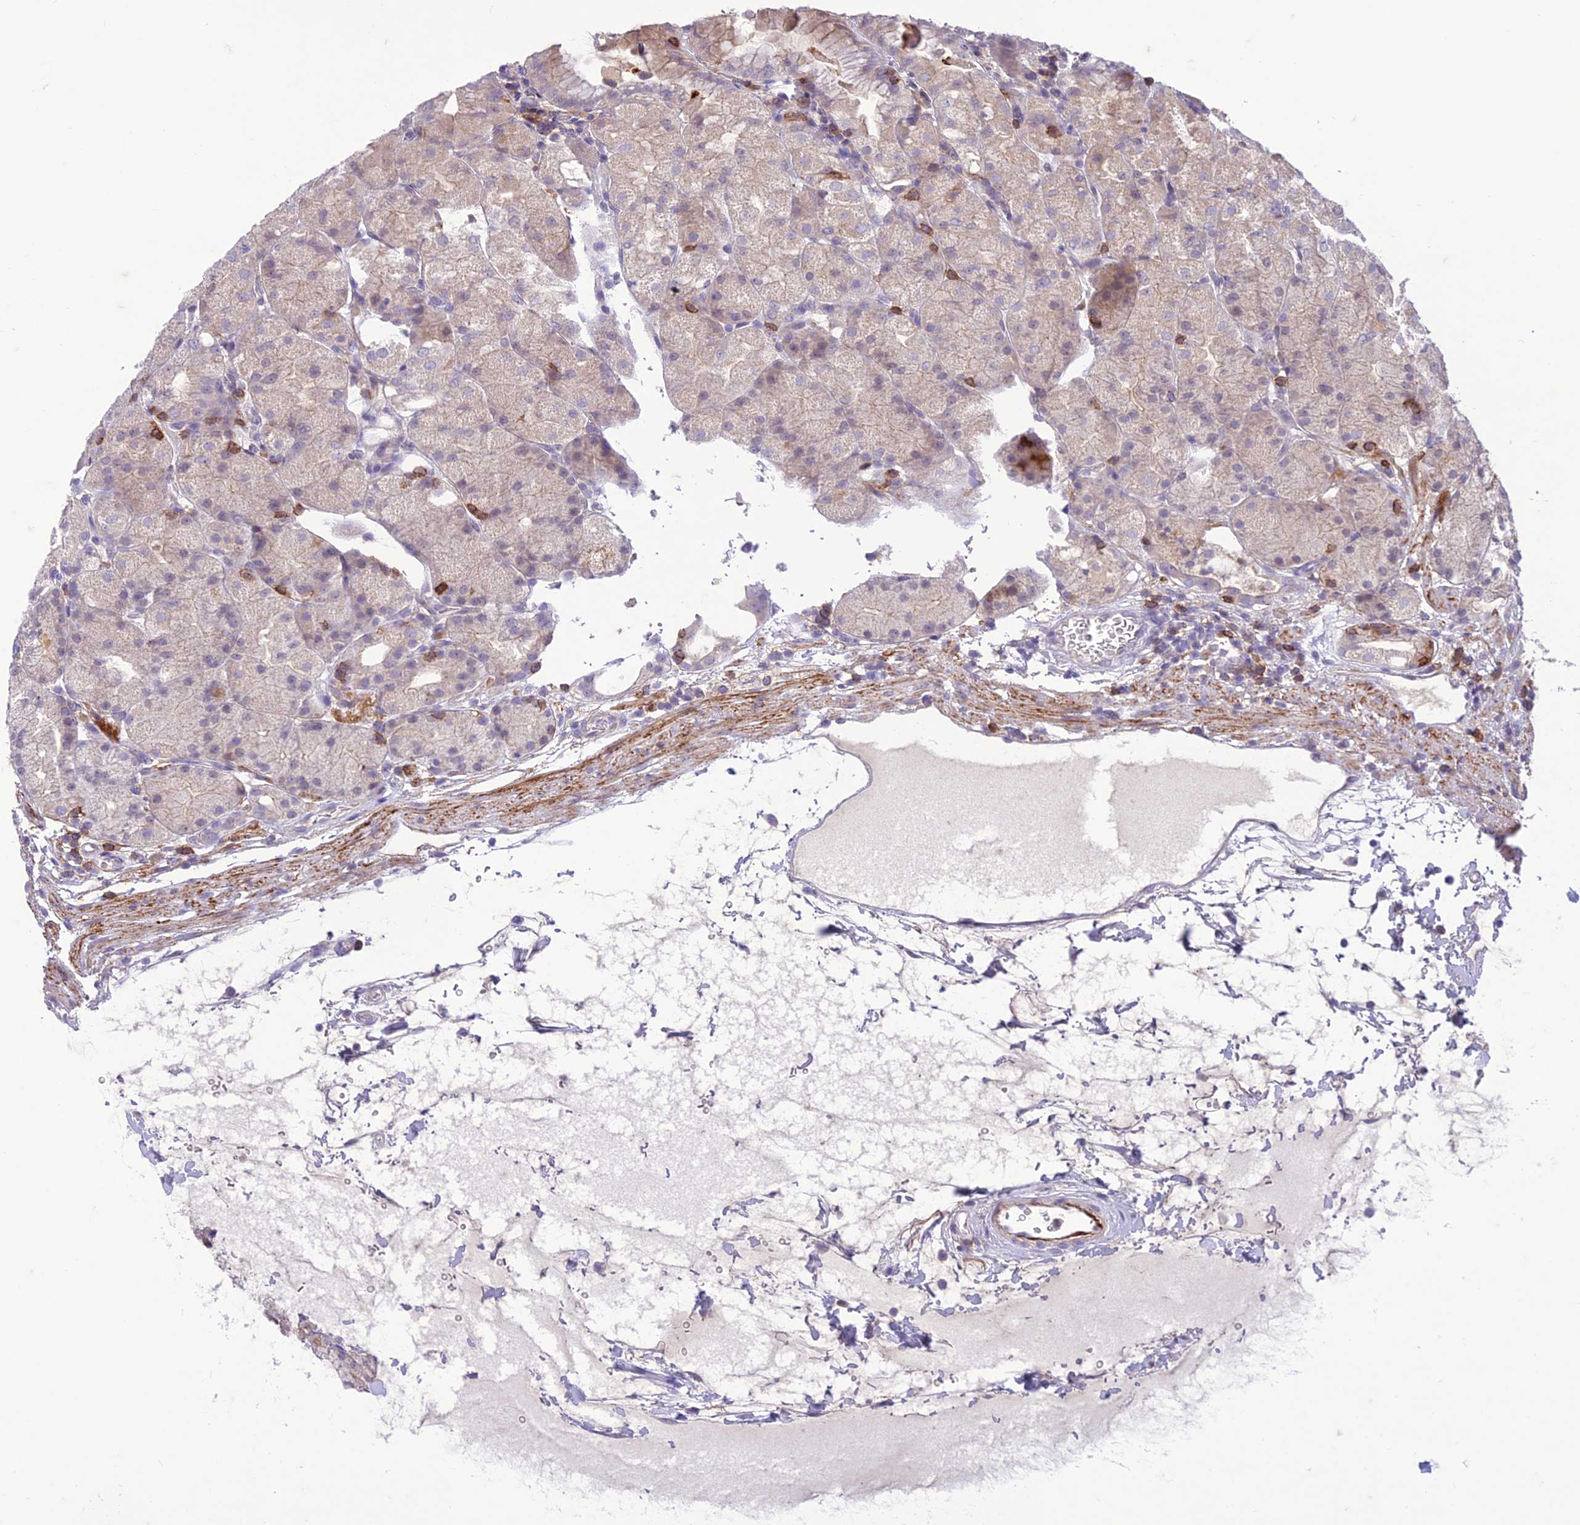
{"staining": {"intensity": "moderate", "quantity": "<25%", "location": "cytoplasmic/membranous"}, "tissue": "stomach", "cell_type": "Glandular cells", "image_type": "normal", "snomed": [{"axis": "morphology", "description": "Normal tissue, NOS"}, {"axis": "topography", "description": "Stomach, upper"}, {"axis": "topography", "description": "Stomach, lower"}], "caption": "Brown immunohistochemical staining in benign stomach shows moderate cytoplasmic/membranous staining in about <25% of glandular cells. The staining is performed using DAB (3,3'-diaminobenzidine) brown chromogen to label protein expression. The nuclei are counter-stained blue using hematoxylin.", "gene": "ITGAE", "patient": {"sex": "male", "age": 62}}